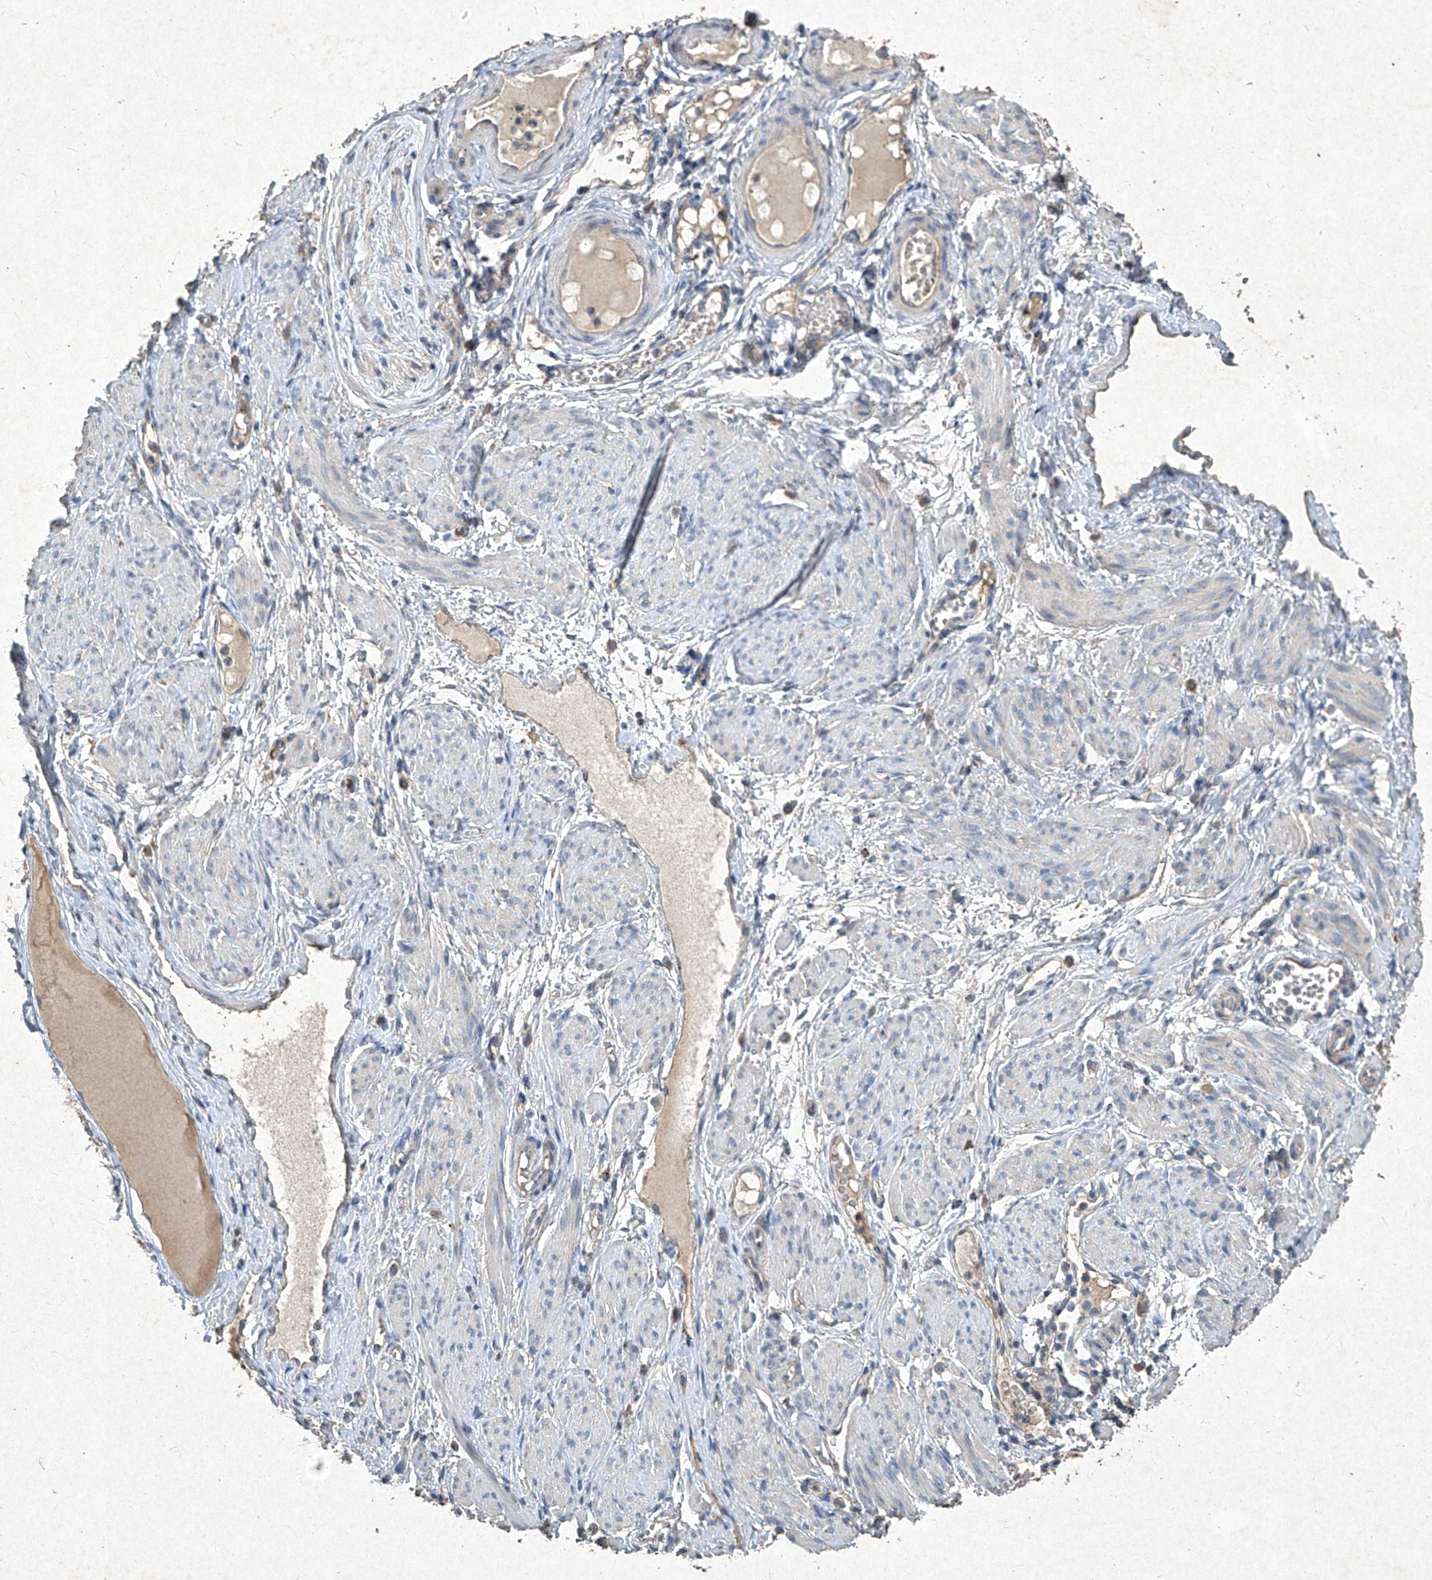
{"staining": {"intensity": "moderate", "quantity": "25%-75%", "location": "cytoplasmic/membranous"}, "tissue": "adipose tissue", "cell_type": "Adipocytes", "image_type": "normal", "snomed": [{"axis": "morphology", "description": "Normal tissue, NOS"}, {"axis": "topography", "description": "Smooth muscle"}, {"axis": "topography", "description": "Peripheral nerve tissue"}], "caption": "Immunohistochemistry (IHC) of unremarkable adipose tissue reveals medium levels of moderate cytoplasmic/membranous staining in about 25%-75% of adipocytes.", "gene": "MED16", "patient": {"sex": "female", "age": 39}}